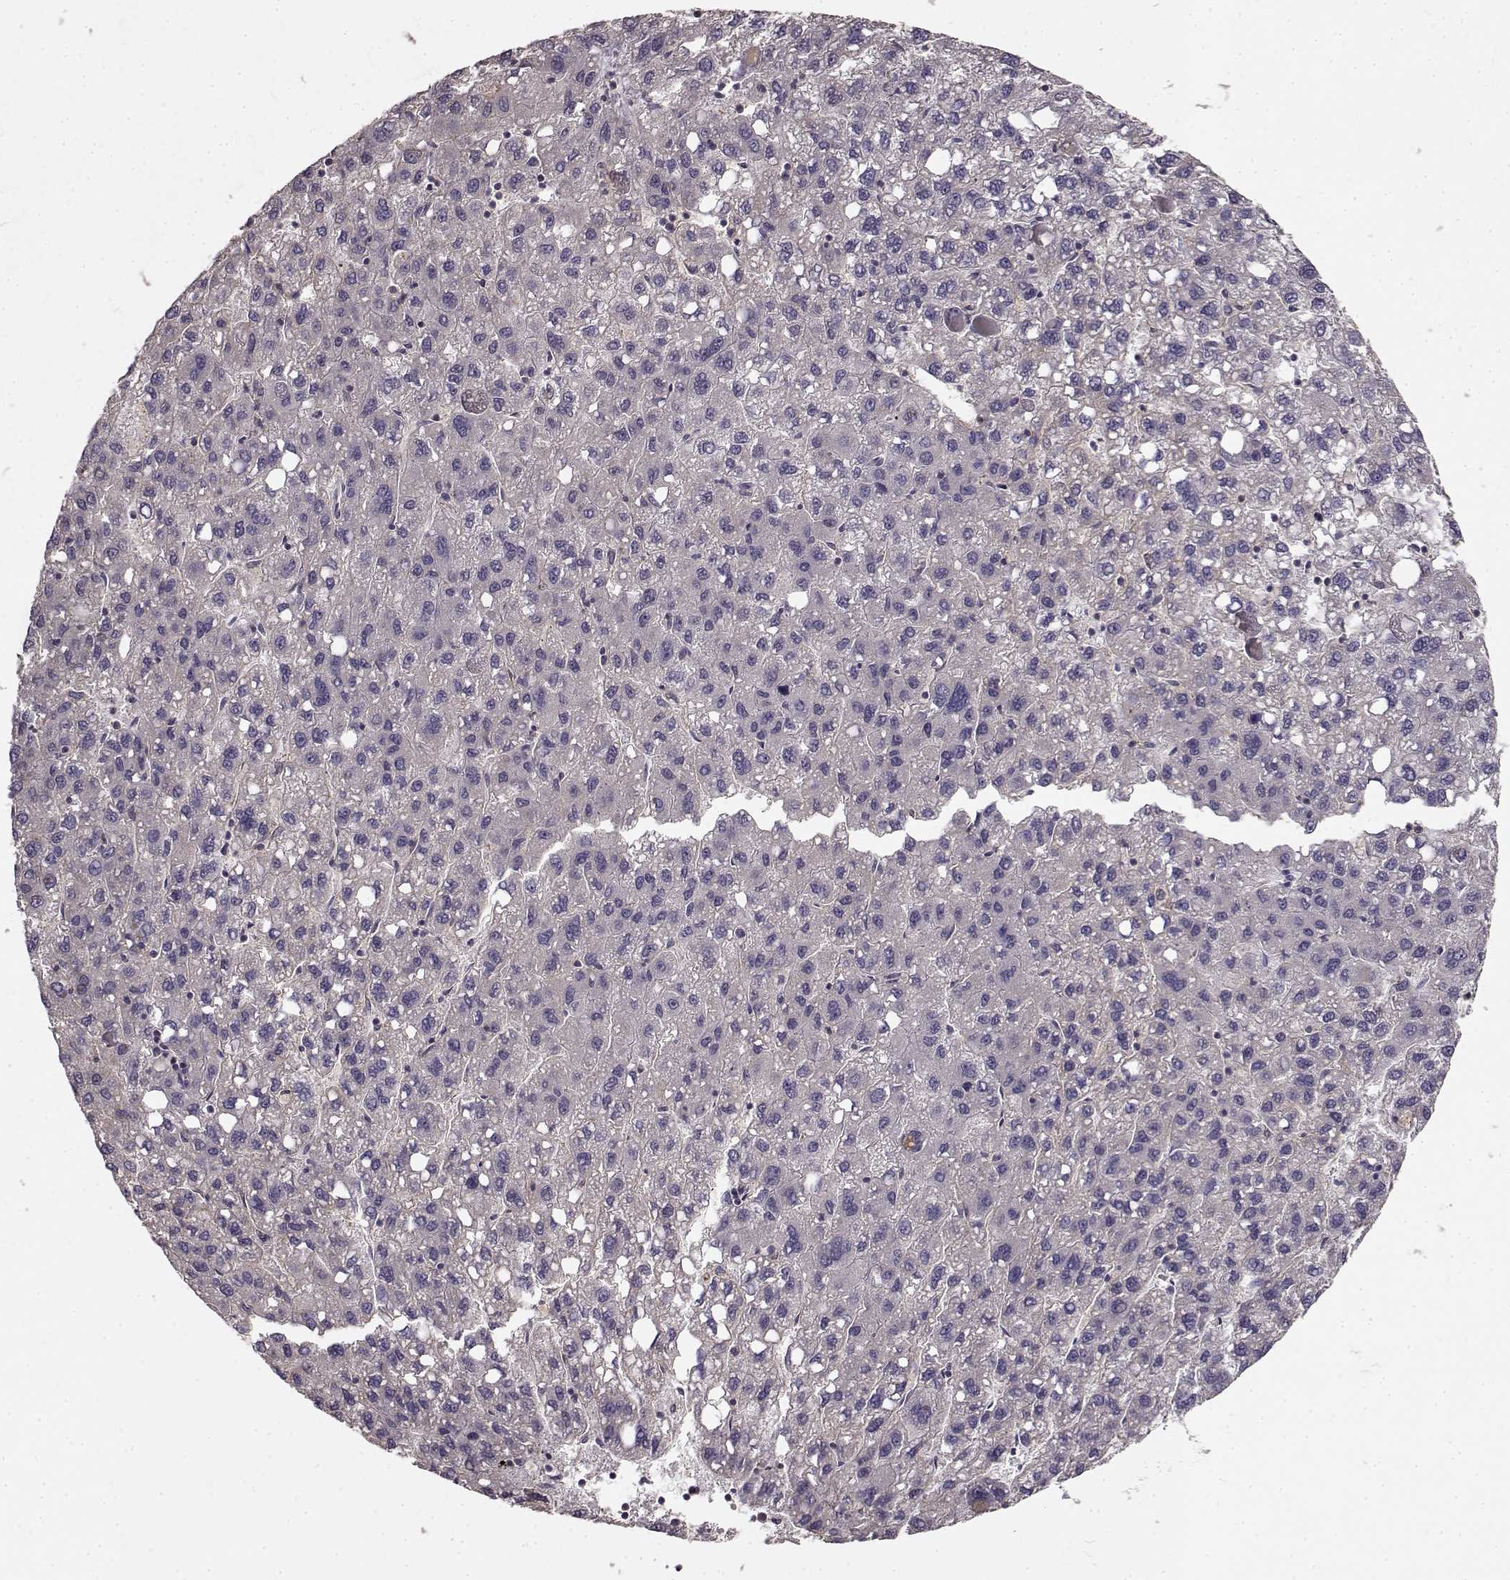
{"staining": {"intensity": "negative", "quantity": "none", "location": "none"}, "tissue": "liver cancer", "cell_type": "Tumor cells", "image_type": "cancer", "snomed": [{"axis": "morphology", "description": "Carcinoma, Hepatocellular, NOS"}, {"axis": "topography", "description": "Liver"}], "caption": "The IHC histopathology image has no significant staining in tumor cells of liver hepatocellular carcinoma tissue.", "gene": "ERBB3", "patient": {"sex": "female", "age": 82}}